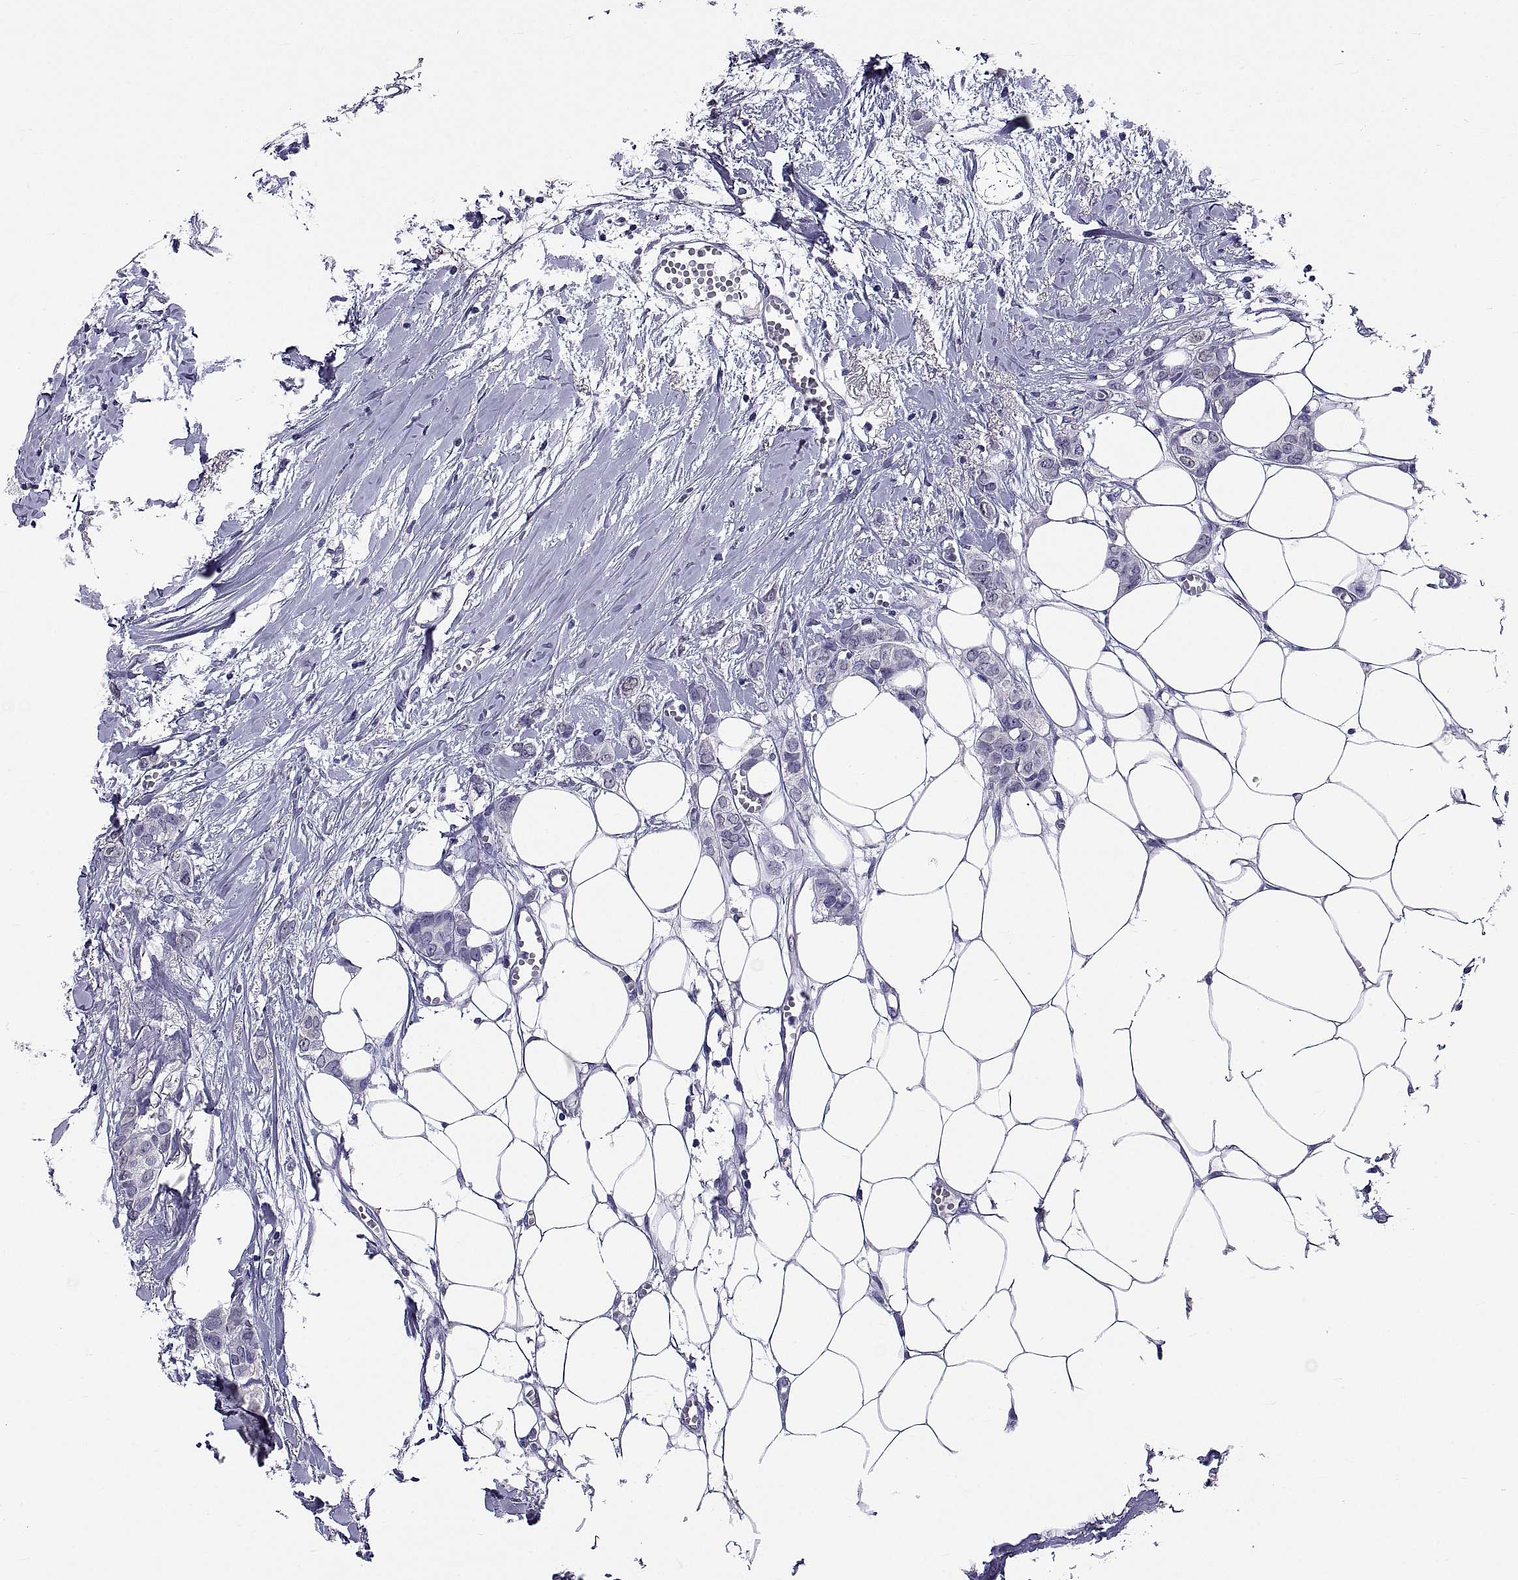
{"staining": {"intensity": "negative", "quantity": "none", "location": "none"}, "tissue": "breast cancer", "cell_type": "Tumor cells", "image_type": "cancer", "snomed": [{"axis": "morphology", "description": "Duct carcinoma"}, {"axis": "topography", "description": "Breast"}], "caption": "Tumor cells show no significant protein positivity in breast cancer. (DAB immunohistochemistry visualized using brightfield microscopy, high magnification).", "gene": "TGFBR3L", "patient": {"sex": "female", "age": 85}}